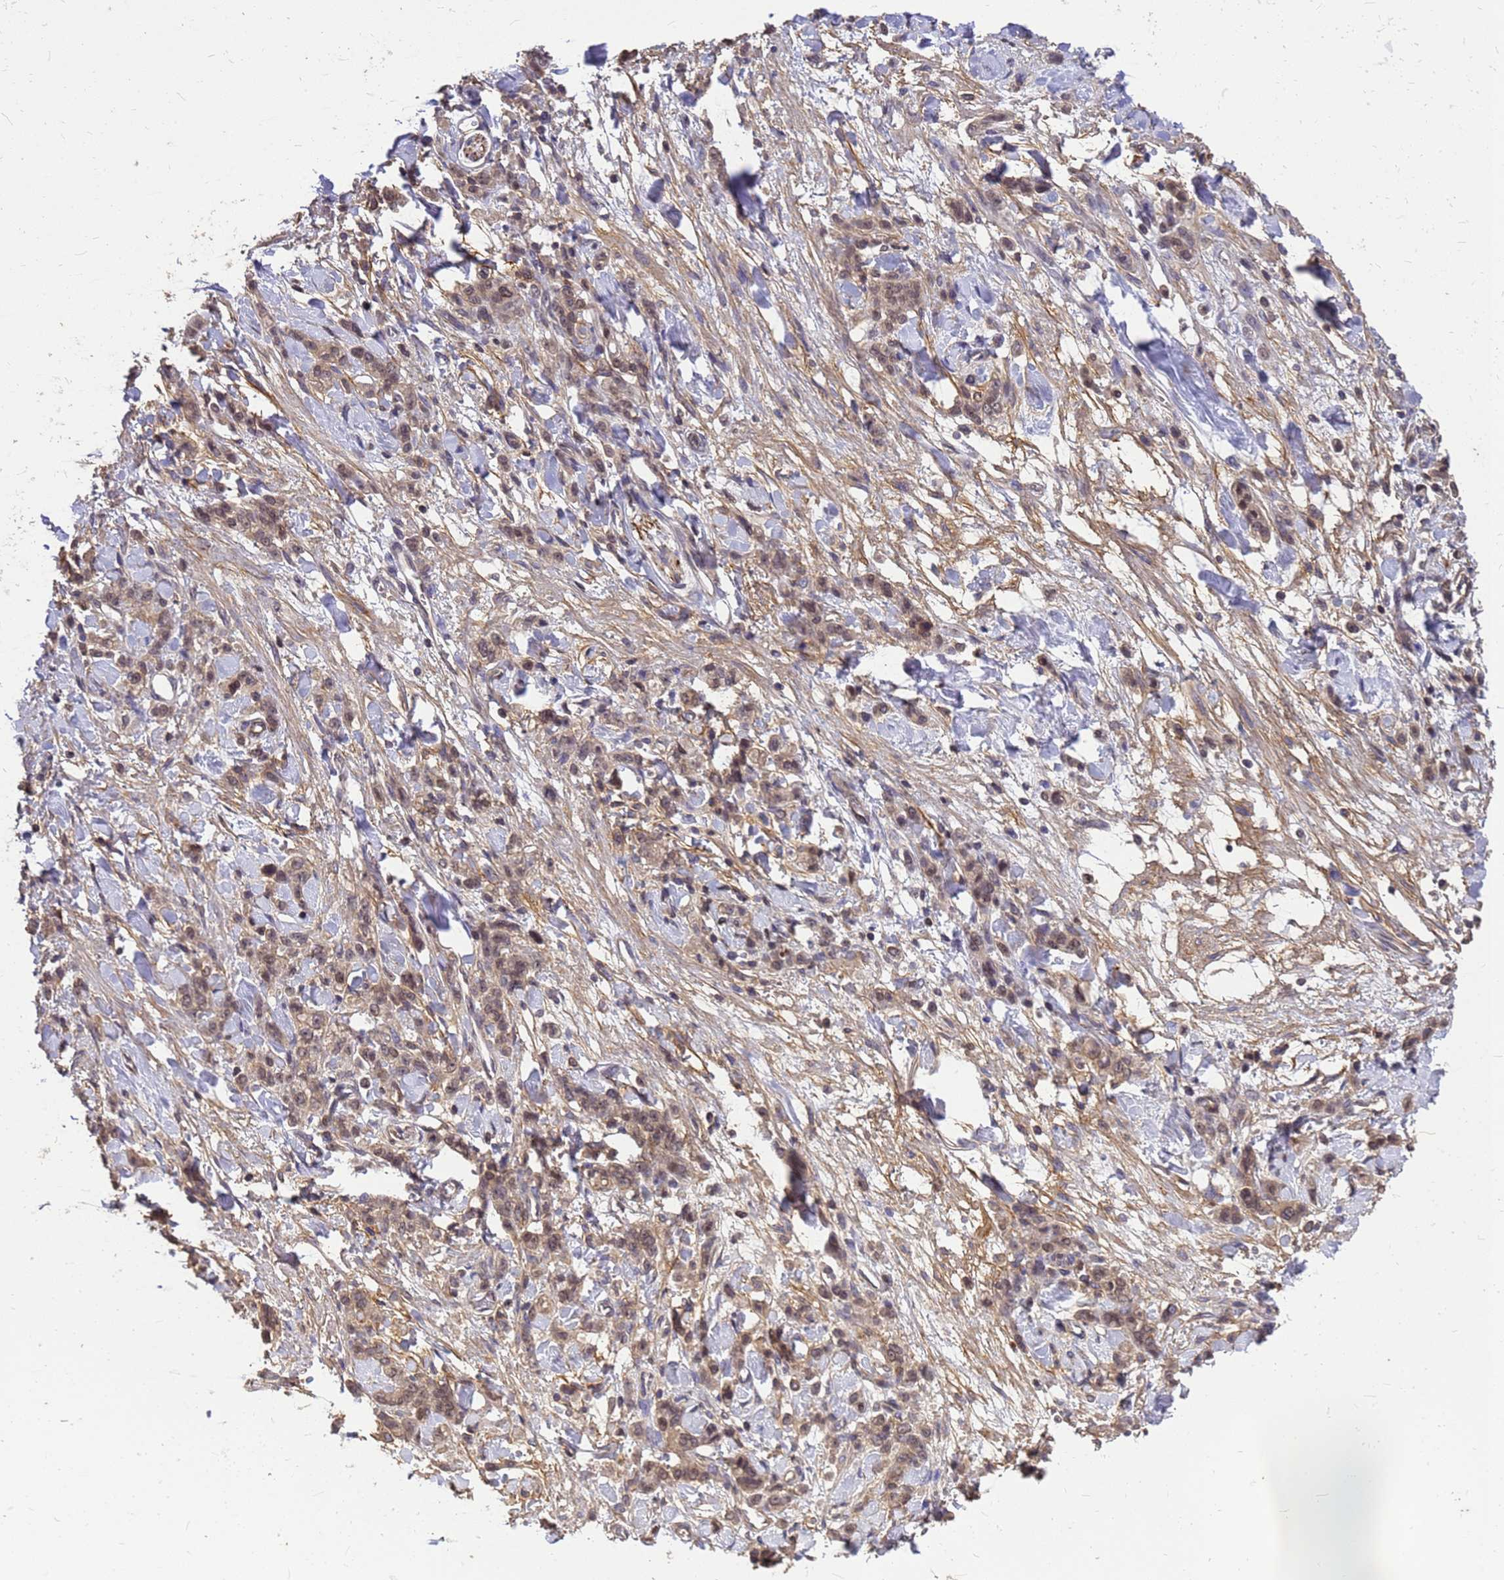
{"staining": {"intensity": "weak", "quantity": ">75%", "location": "cytoplasmic/membranous,nuclear"}, "tissue": "stomach cancer", "cell_type": "Tumor cells", "image_type": "cancer", "snomed": [{"axis": "morphology", "description": "Normal tissue, NOS"}, {"axis": "morphology", "description": "Adenocarcinoma, NOS"}, {"axis": "topography", "description": "Stomach"}], "caption": "A high-resolution photomicrograph shows IHC staining of stomach adenocarcinoma, which shows weak cytoplasmic/membranous and nuclear expression in approximately >75% of tumor cells. Immunohistochemistry stains the protein in brown and the nuclei are stained blue.", "gene": "C1orf35", "patient": {"sex": "male", "age": 82}}